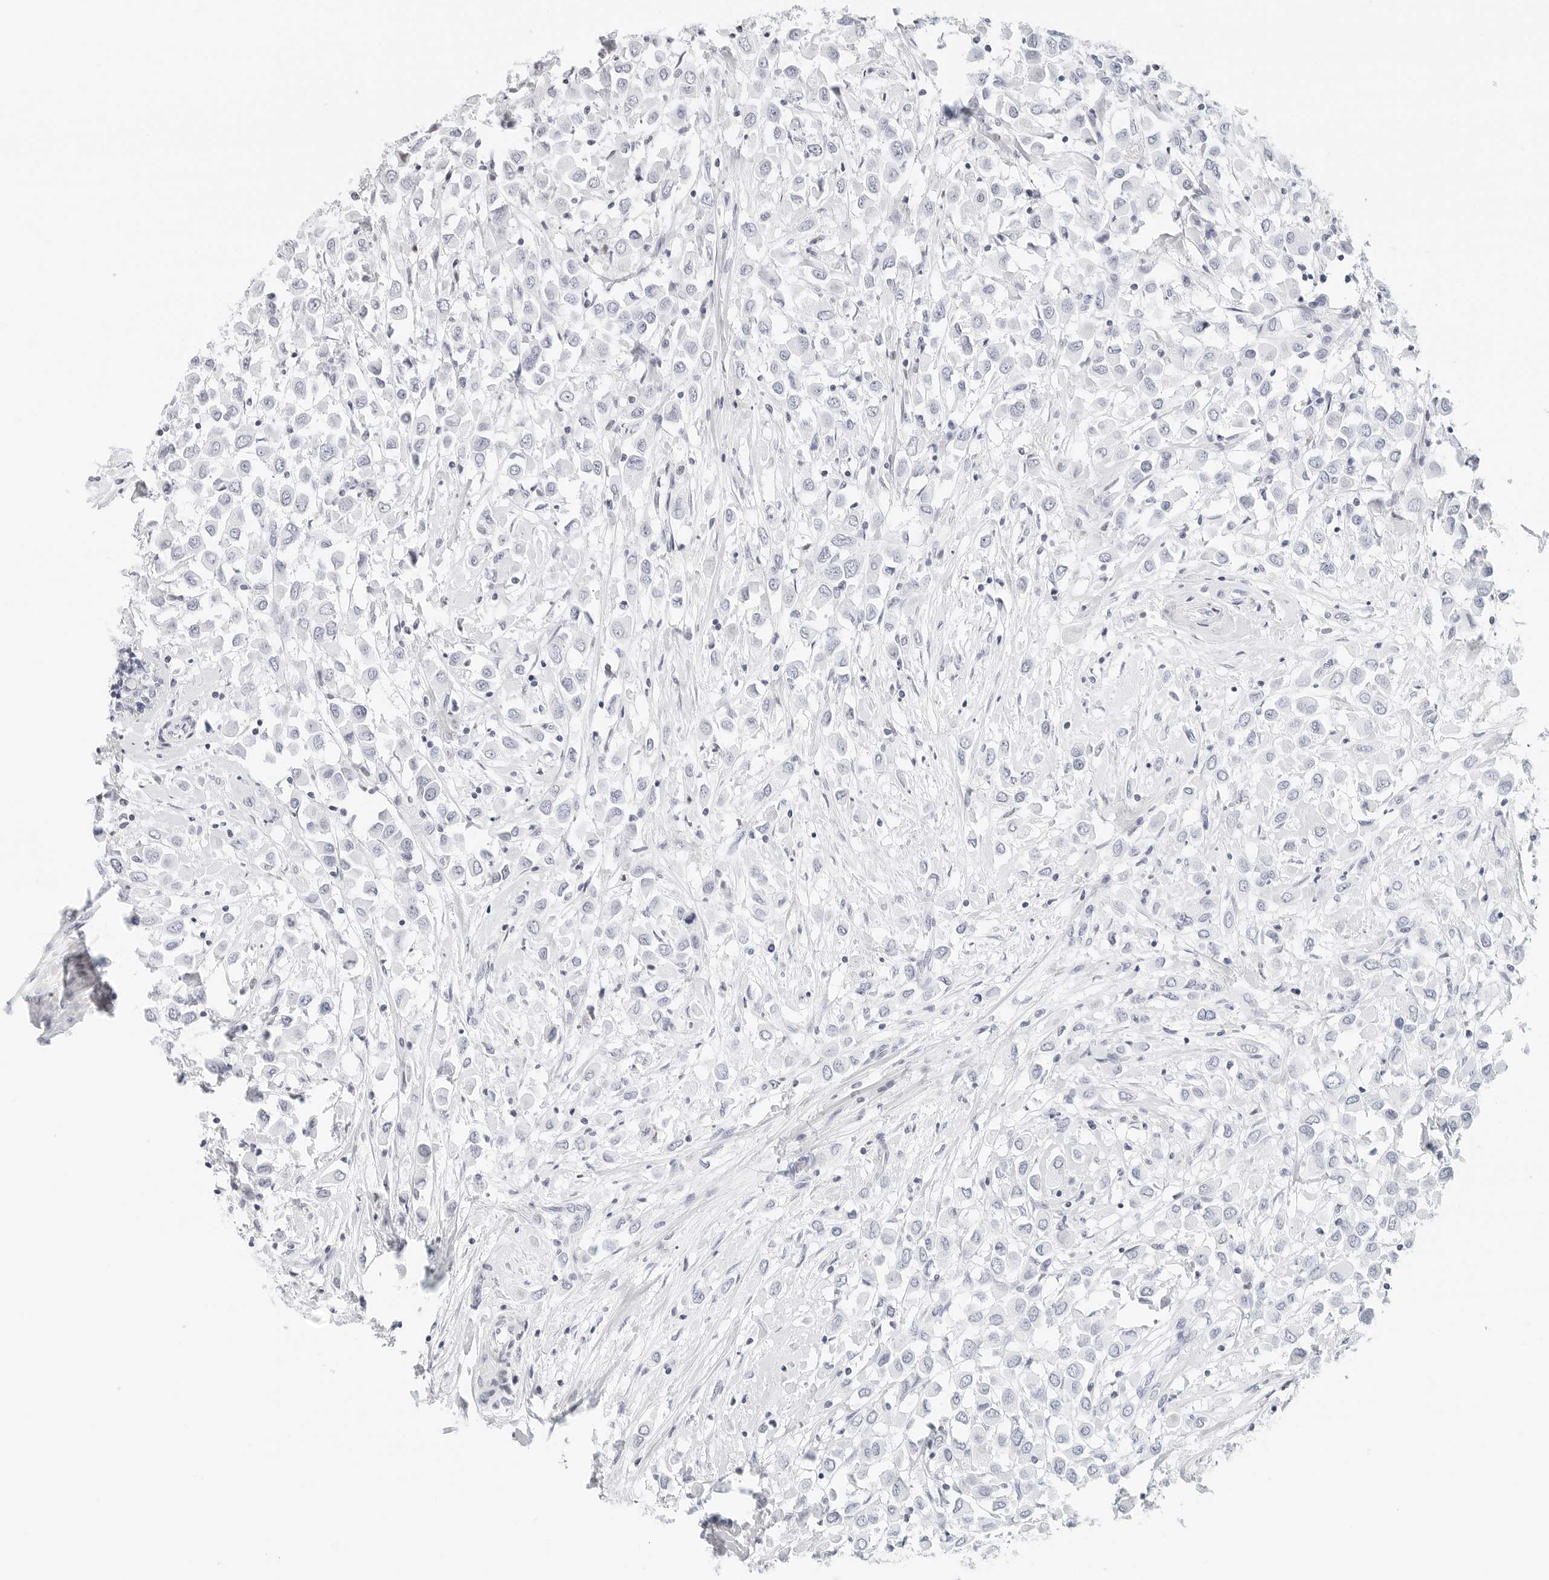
{"staining": {"intensity": "negative", "quantity": "none", "location": "none"}, "tissue": "breast cancer", "cell_type": "Tumor cells", "image_type": "cancer", "snomed": [{"axis": "morphology", "description": "Duct carcinoma"}, {"axis": "topography", "description": "Breast"}], "caption": "Protein analysis of intraductal carcinoma (breast) reveals no significant expression in tumor cells. The staining was performed using DAB (3,3'-diaminobenzidine) to visualize the protein expression in brown, while the nuclei were stained in blue with hematoxylin (Magnification: 20x).", "gene": "NTMT2", "patient": {"sex": "female", "age": 61}}